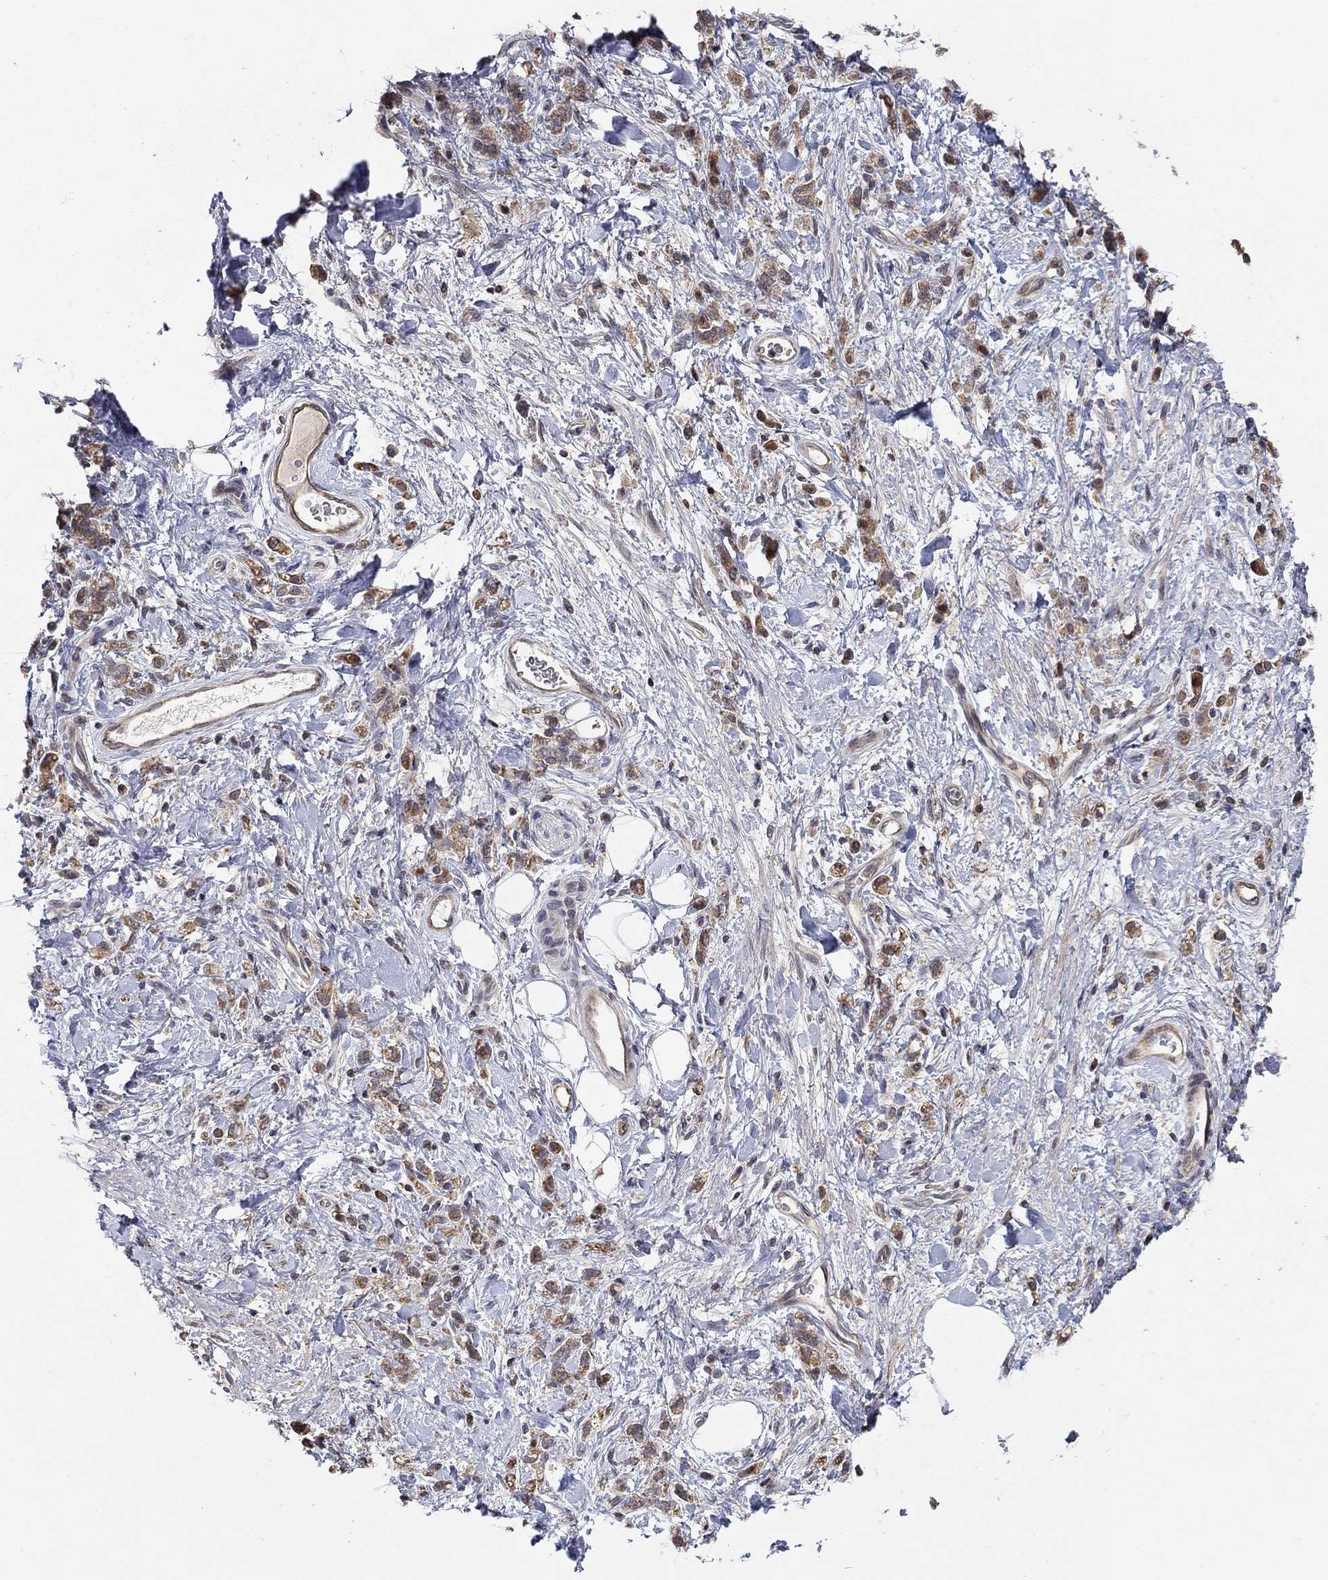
{"staining": {"intensity": "moderate", "quantity": "25%-75%", "location": "cytoplasmic/membranous"}, "tissue": "stomach cancer", "cell_type": "Tumor cells", "image_type": "cancer", "snomed": [{"axis": "morphology", "description": "Adenocarcinoma, NOS"}, {"axis": "topography", "description": "Stomach"}], "caption": "Moderate cytoplasmic/membranous positivity is identified in about 25%-75% of tumor cells in adenocarcinoma (stomach).", "gene": "LPCAT4", "patient": {"sex": "male", "age": 77}}